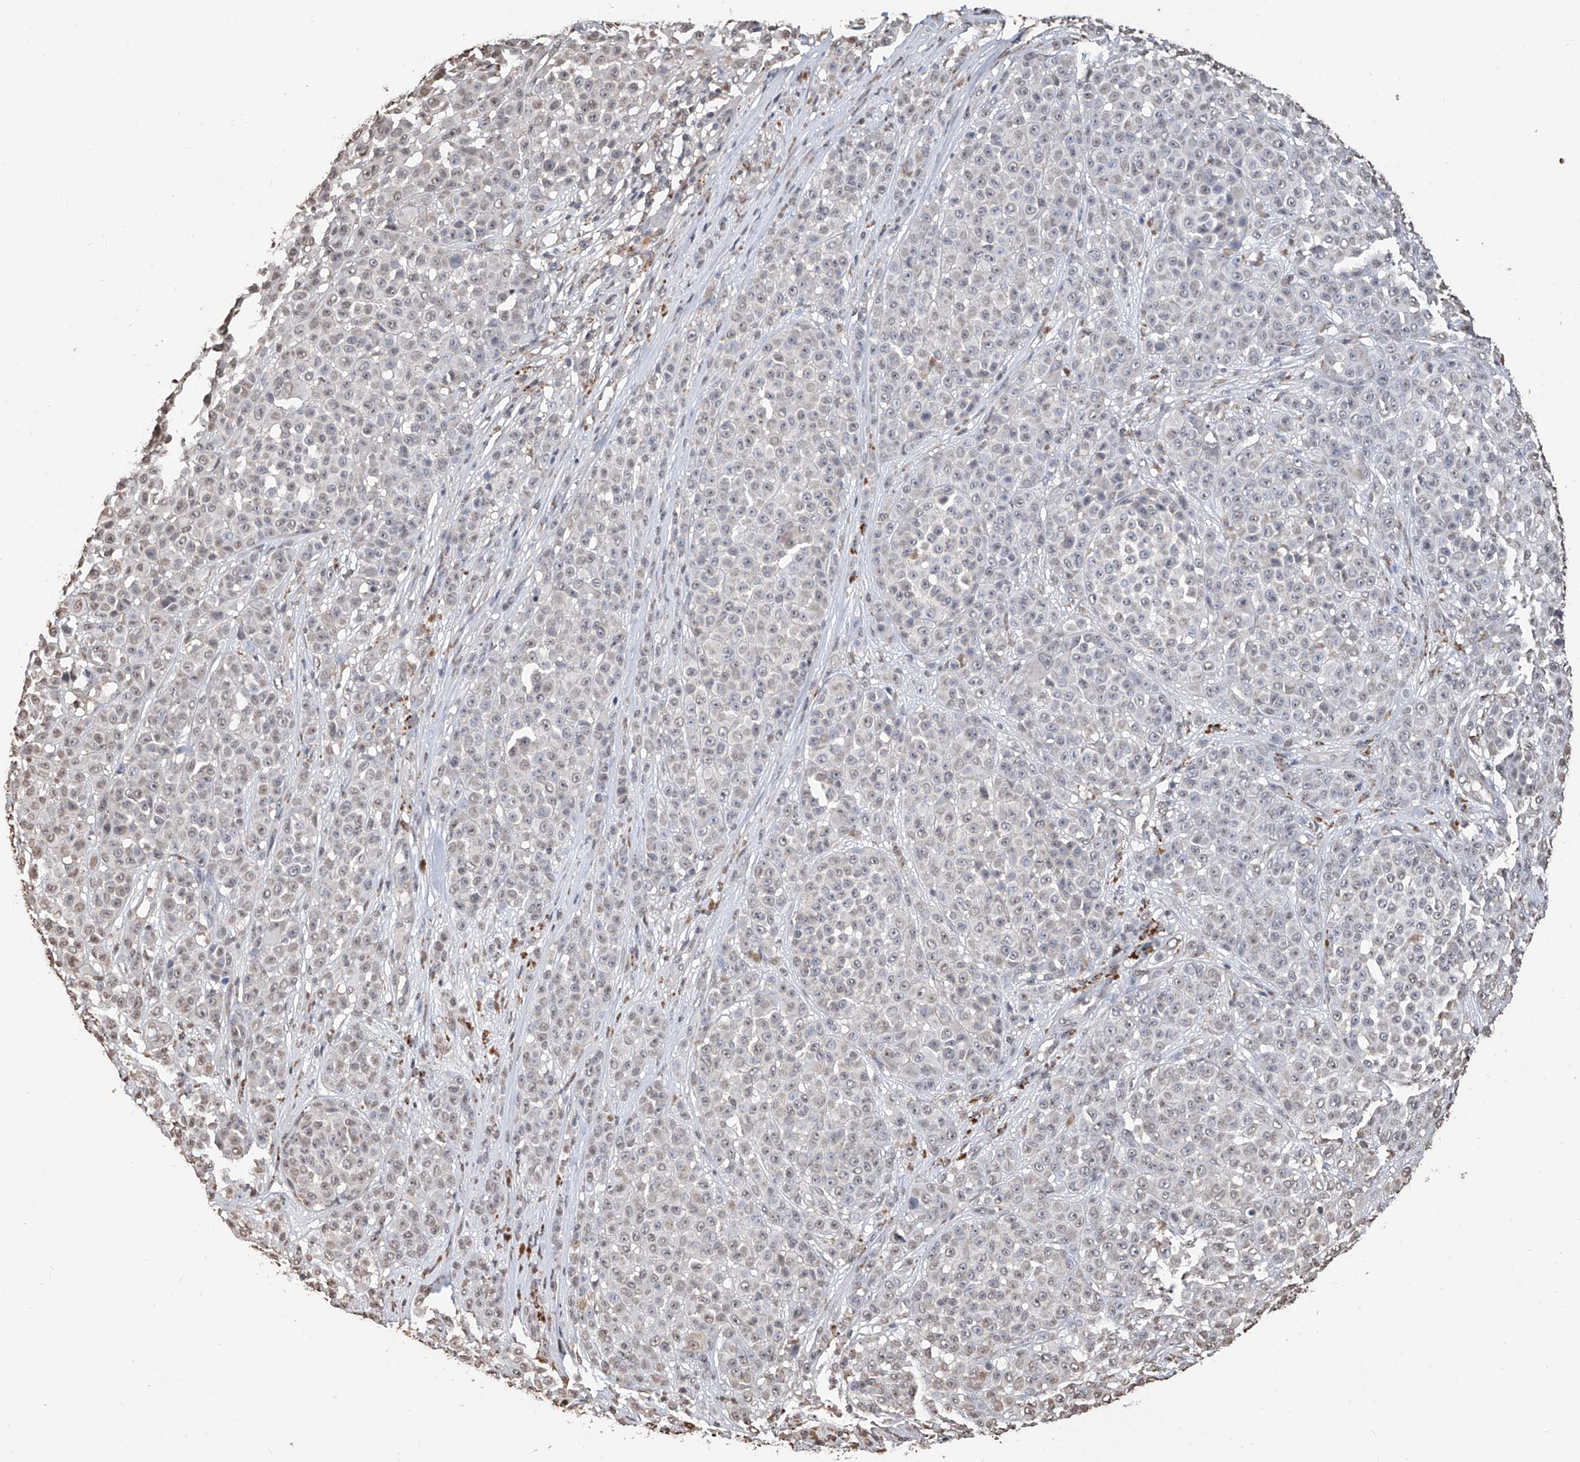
{"staining": {"intensity": "negative", "quantity": "none", "location": "none"}, "tissue": "melanoma", "cell_type": "Tumor cells", "image_type": "cancer", "snomed": [{"axis": "morphology", "description": "Malignant melanoma, NOS"}, {"axis": "topography", "description": "Skin"}], "caption": "Tumor cells are negative for protein expression in human melanoma. (DAB (3,3'-diaminobenzidine) immunohistochemistry (IHC), high magnification).", "gene": "RP9", "patient": {"sex": "female", "age": 94}}